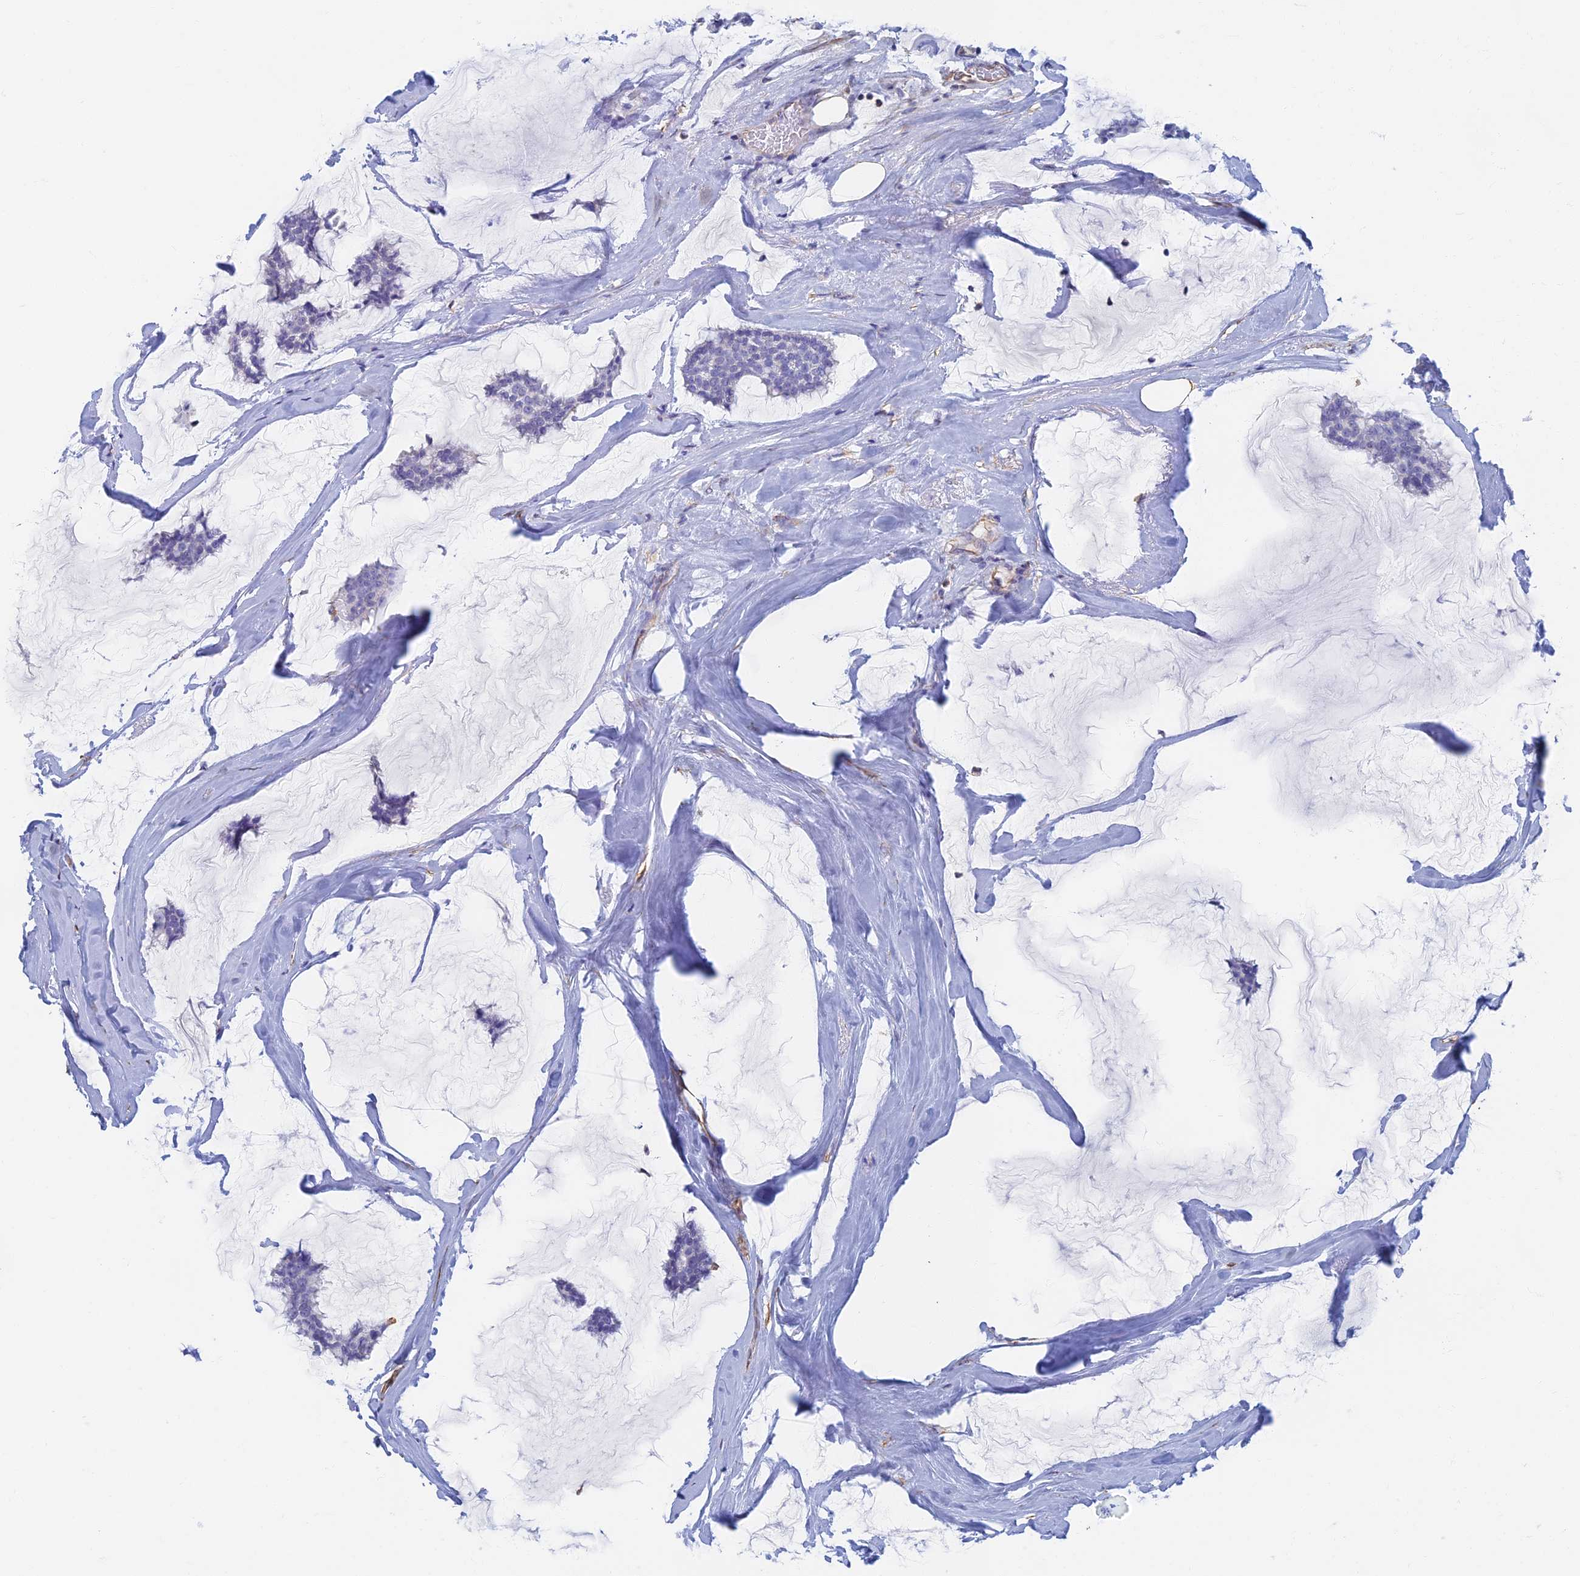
{"staining": {"intensity": "negative", "quantity": "none", "location": "none"}, "tissue": "breast cancer", "cell_type": "Tumor cells", "image_type": "cancer", "snomed": [{"axis": "morphology", "description": "Duct carcinoma"}, {"axis": "topography", "description": "Breast"}], "caption": "Breast cancer was stained to show a protein in brown. There is no significant expression in tumor cells. (Immunohistochemistry, brightfield microscopy, high magnification).", "gene": "RMC1", "patient": {"sex": "female", "age": 93}}